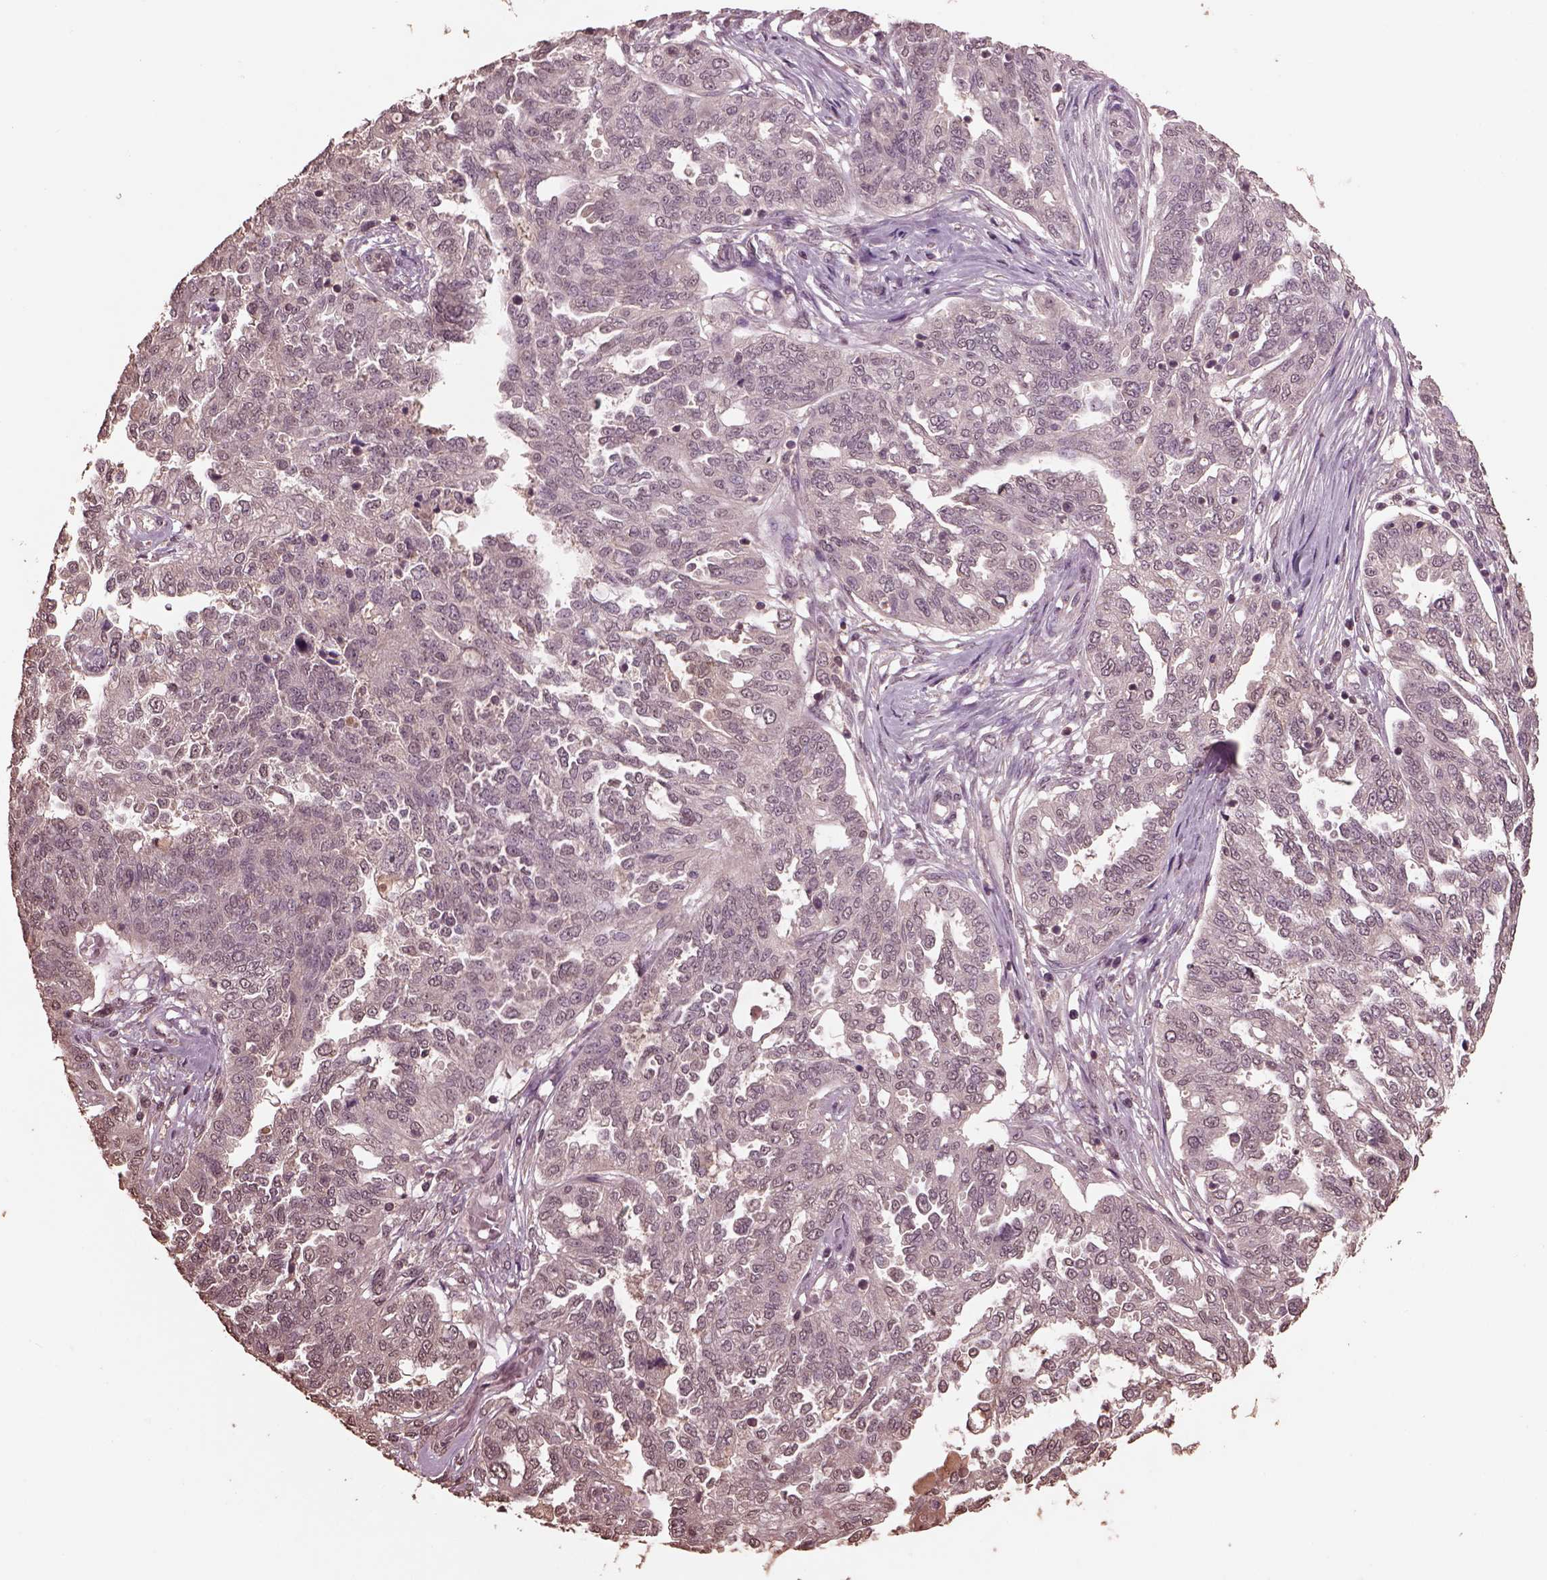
{"staining": {"intensity": "negative", "quantity": "none", "location": "none"}, "tissue": "ovarian cancer", "cell_type": "Tumor cells", "image_type": "cancer", "snomed": [{"axis": "morphology", "description": "Cystadenocarcinoma, serous, NOS"}, {"axis": "topography", "description": "Ovary"}], "caption": "Ovarian cancer was stained to show a protein in brown. There is no significant expression in tumor cells. Nuclei are stained in blue.", "gene": "CPT1C", "patient": {"sex": "female", "age": 67}}